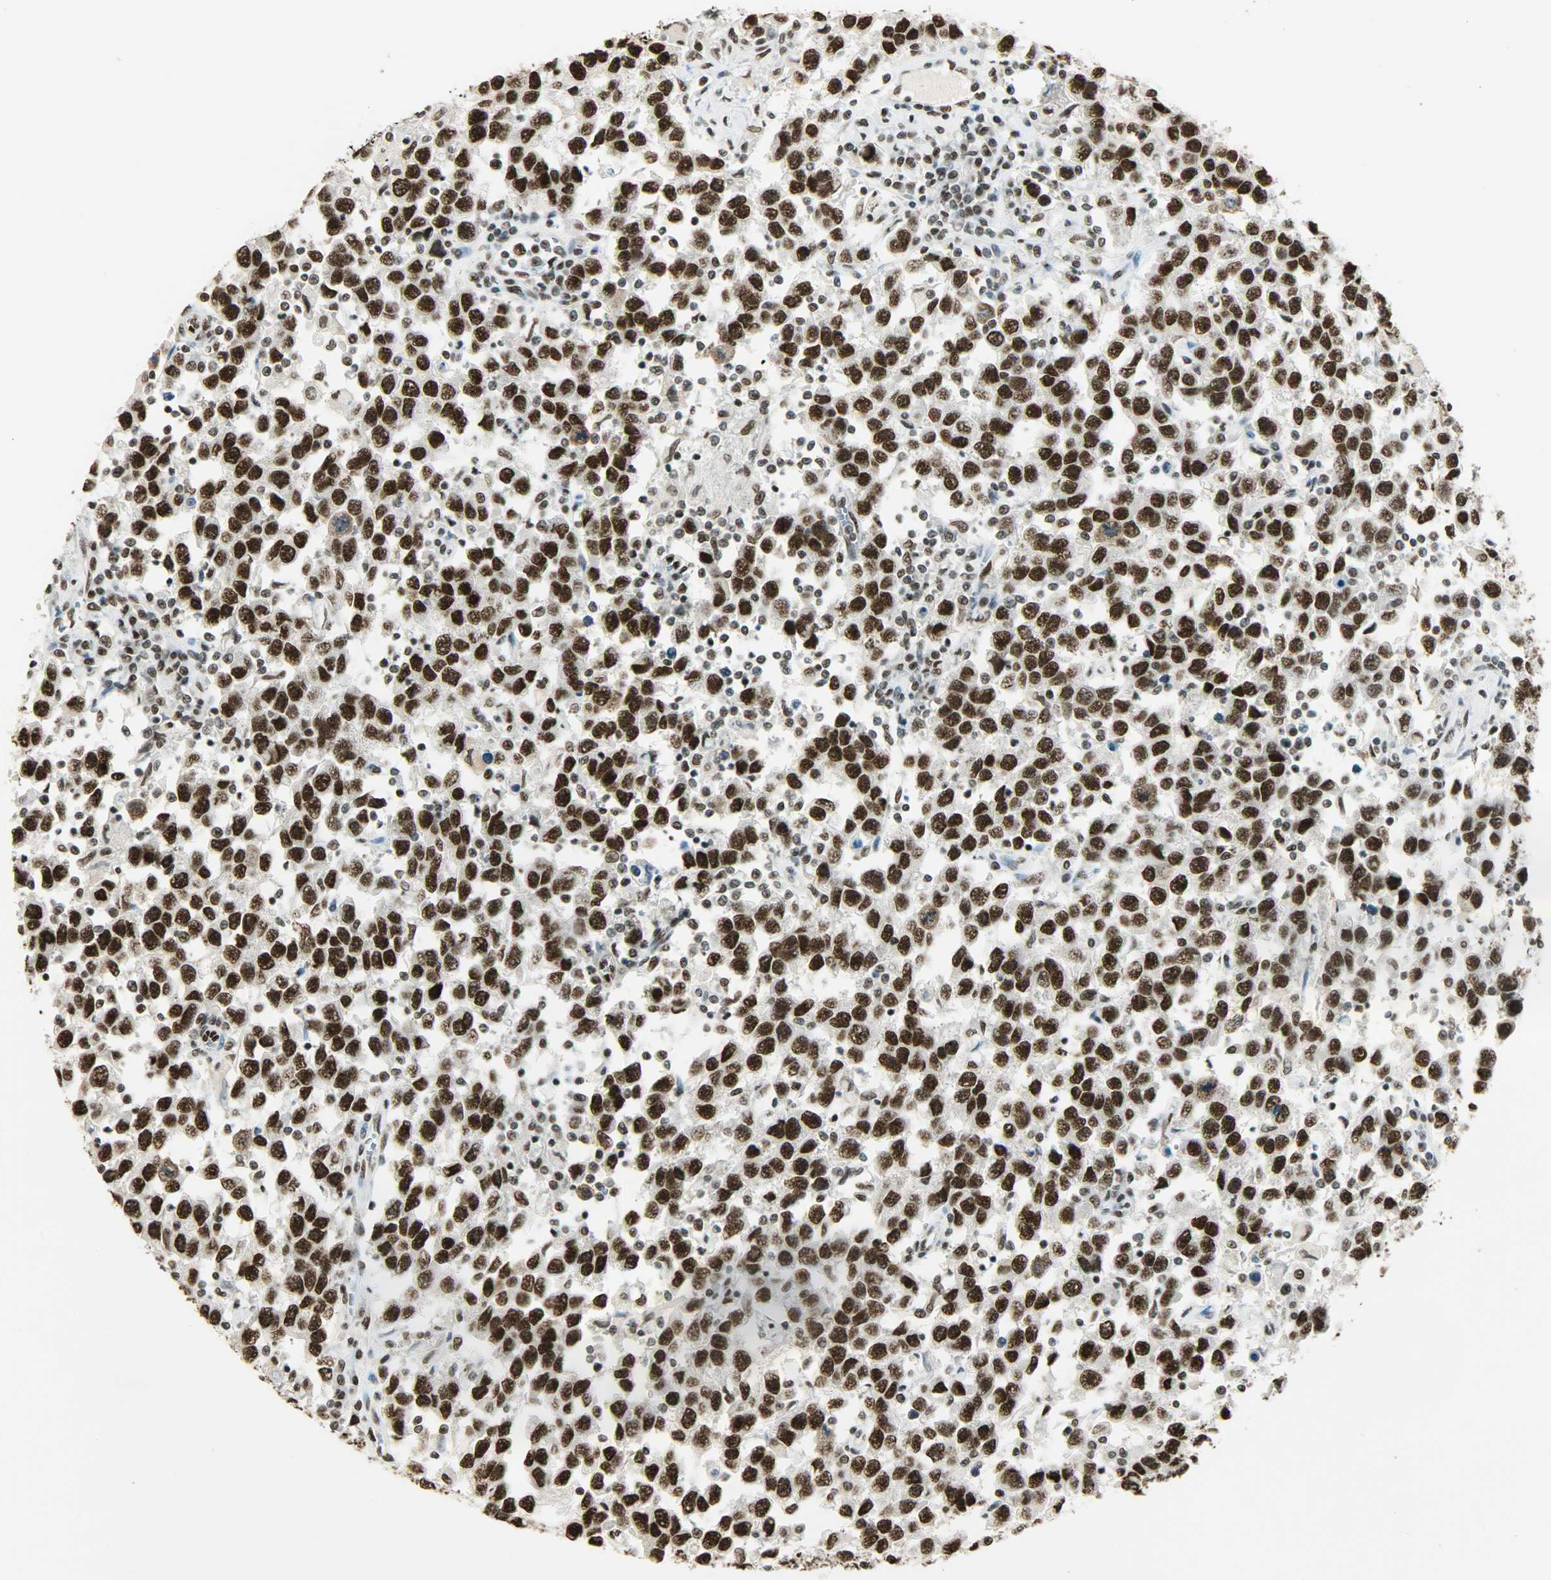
{"staining": {"intensity": "strong", "quantity": ">75%", "location": "nuclear"}, "tissue": "testis cancer", "cell_type": "Tumor cells", "image_type": "cancer", "snomed": [{"axis": "morphology", "description": "Seminoma, NOS"}, {"axis": "topography", "description": "Testis"}], "caption": "Testis seminoma stained with a brown dye displays strong nuclear positive expression in about >75% of tumor cells.", "gene": "MYEF2", "patient": {"sex": "male", "age": 41}}